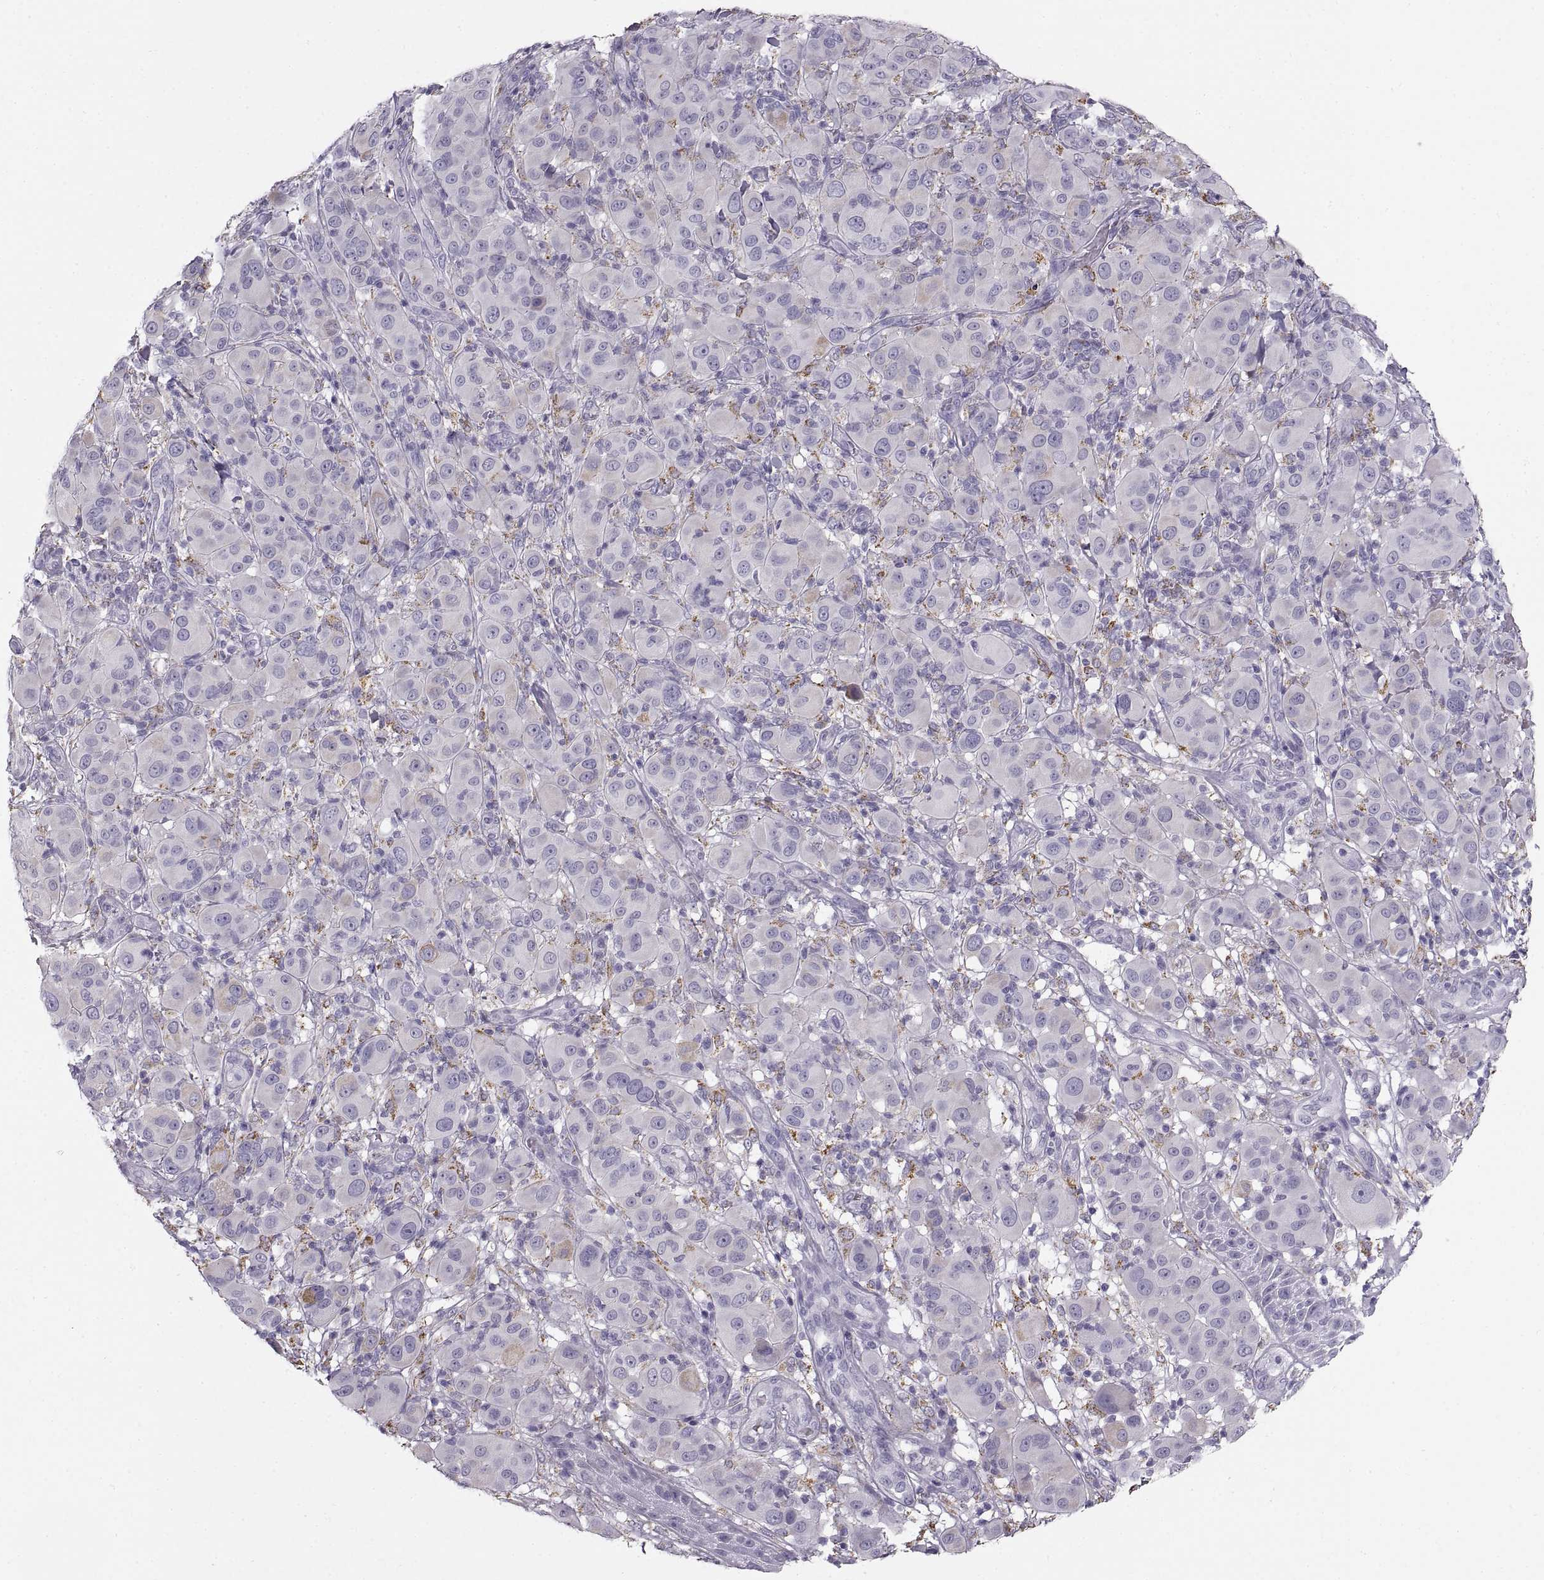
{"staining": {"intensity": "negative", "quantity": "none", "location": "none"}, "tissue": "melanoma", "cell_type": "Tumor cells", "image_type": "cancer", "snomed": [{"axis": "morphology", "description": "Malignant melanoma, NOS"}, {"axis": "topography", "description": "Skin"}], "caption": "A micrograph of malignant melanoma stained for a protein exhibits no brown staining in tumor cells. Nuclei are stained in blue.", "gene": "COL9A3", "patient": {"sex": "female", "age": 87}}